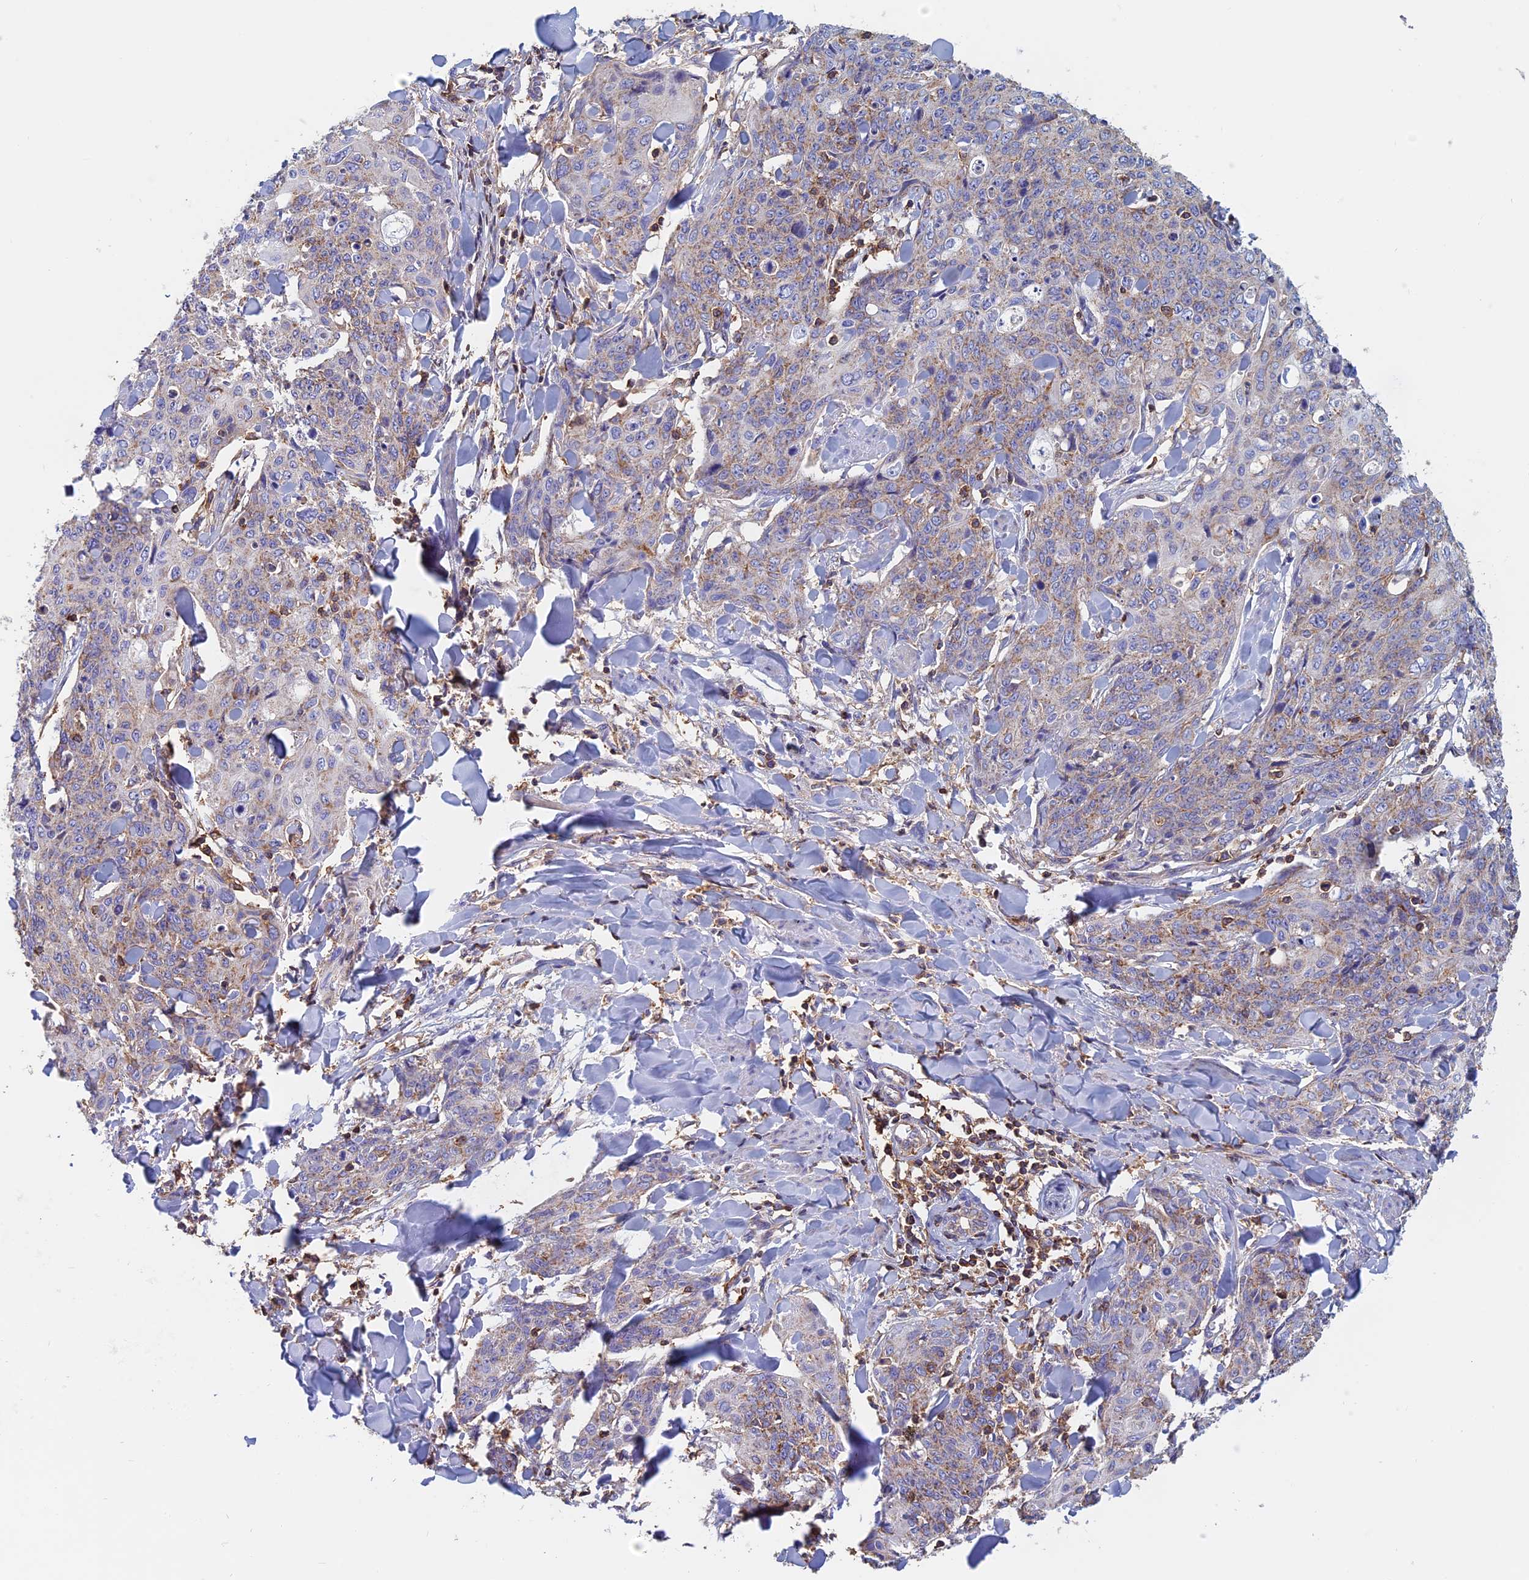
{"staining": {"intensity": "weak", "quantity": "25%-75%", "location": "cytoplasmic/membranous"}, "tissue": "skin cancer", "cell_type": "Tumor cells", "image_type": "cancer", "snomed": [{"axis": "morphology", "description": "Squamous cell carcinoma, NOS"}, {"axis": "topography", "description": "Skin"}, {"axis": "topography", "description": "Vulva"}], "caption": "Skin squamous cell carcinoma stained with DAB IHC reveals low levels of weak cytoplasmic/membranous staining in approximately 25%-75% of tumor cells. The protein of interest is stained brown, and the nuclei are stained in blue (DAB (3,3'-diaminobenzidine) IHC with brightfield microscopy, high magnification).", "gene": "HSD17B8", "patient": {"sex": "female", "age": 85}}